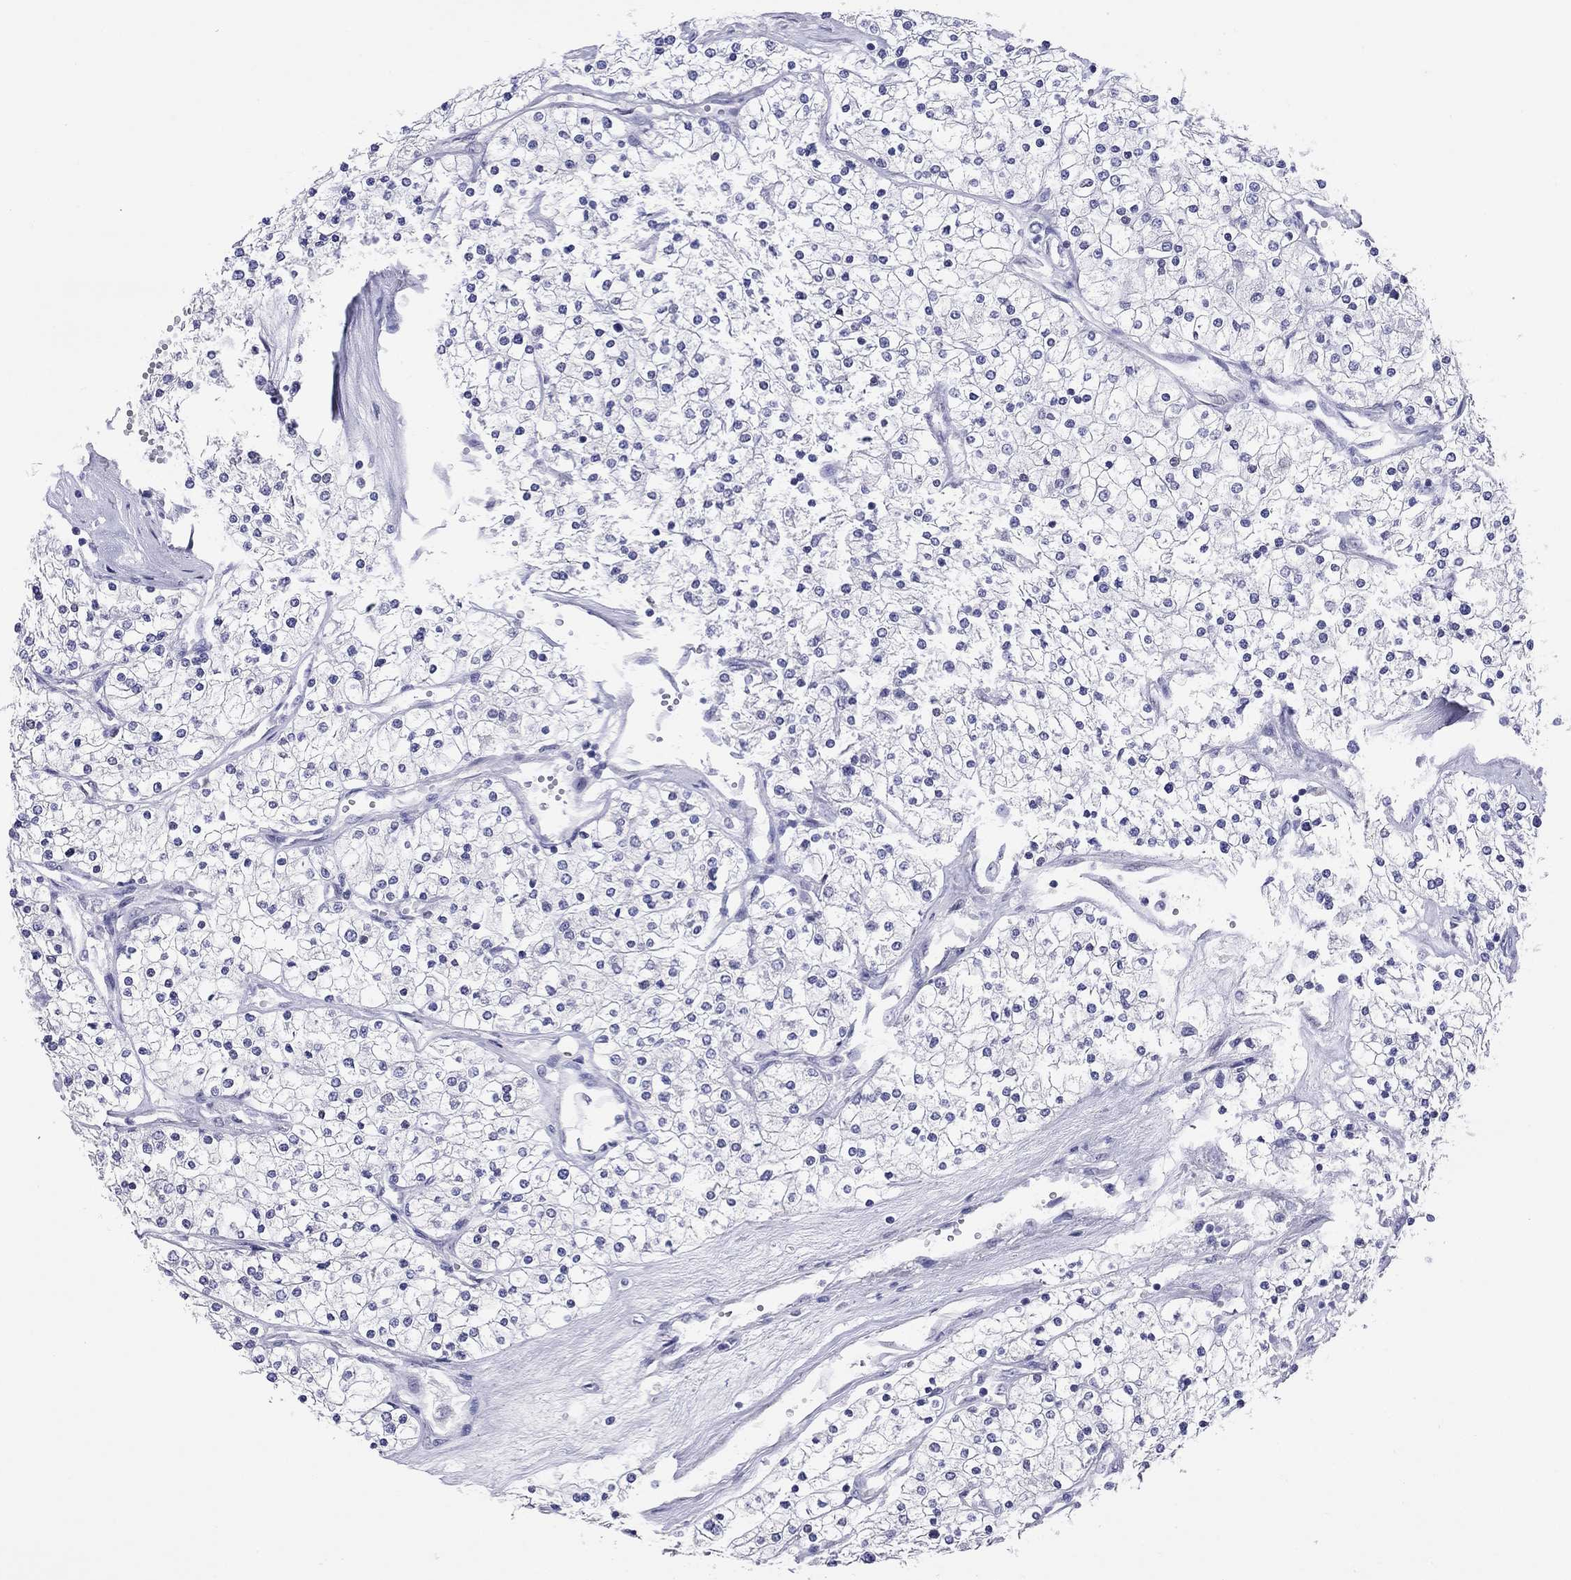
{"staining": {"intensity": "negative", "quantity": "none", "location": "none"}, "tissue": "renal cancer", "cell_type": "Tumor cells", "image_type": "cancer", "snomed": [{"axis": "morphology", "description": "Adenocarcinoma, NOS"}, {"axis": "topography", "description": "Kidney"}], "caption": "This is an IHC histopathology image of human renal cancer (adenocarcinoma). There is no staining in tumor cells.", "gene": "ARMC12", "patient": {"sex": "male", "age": 80}}